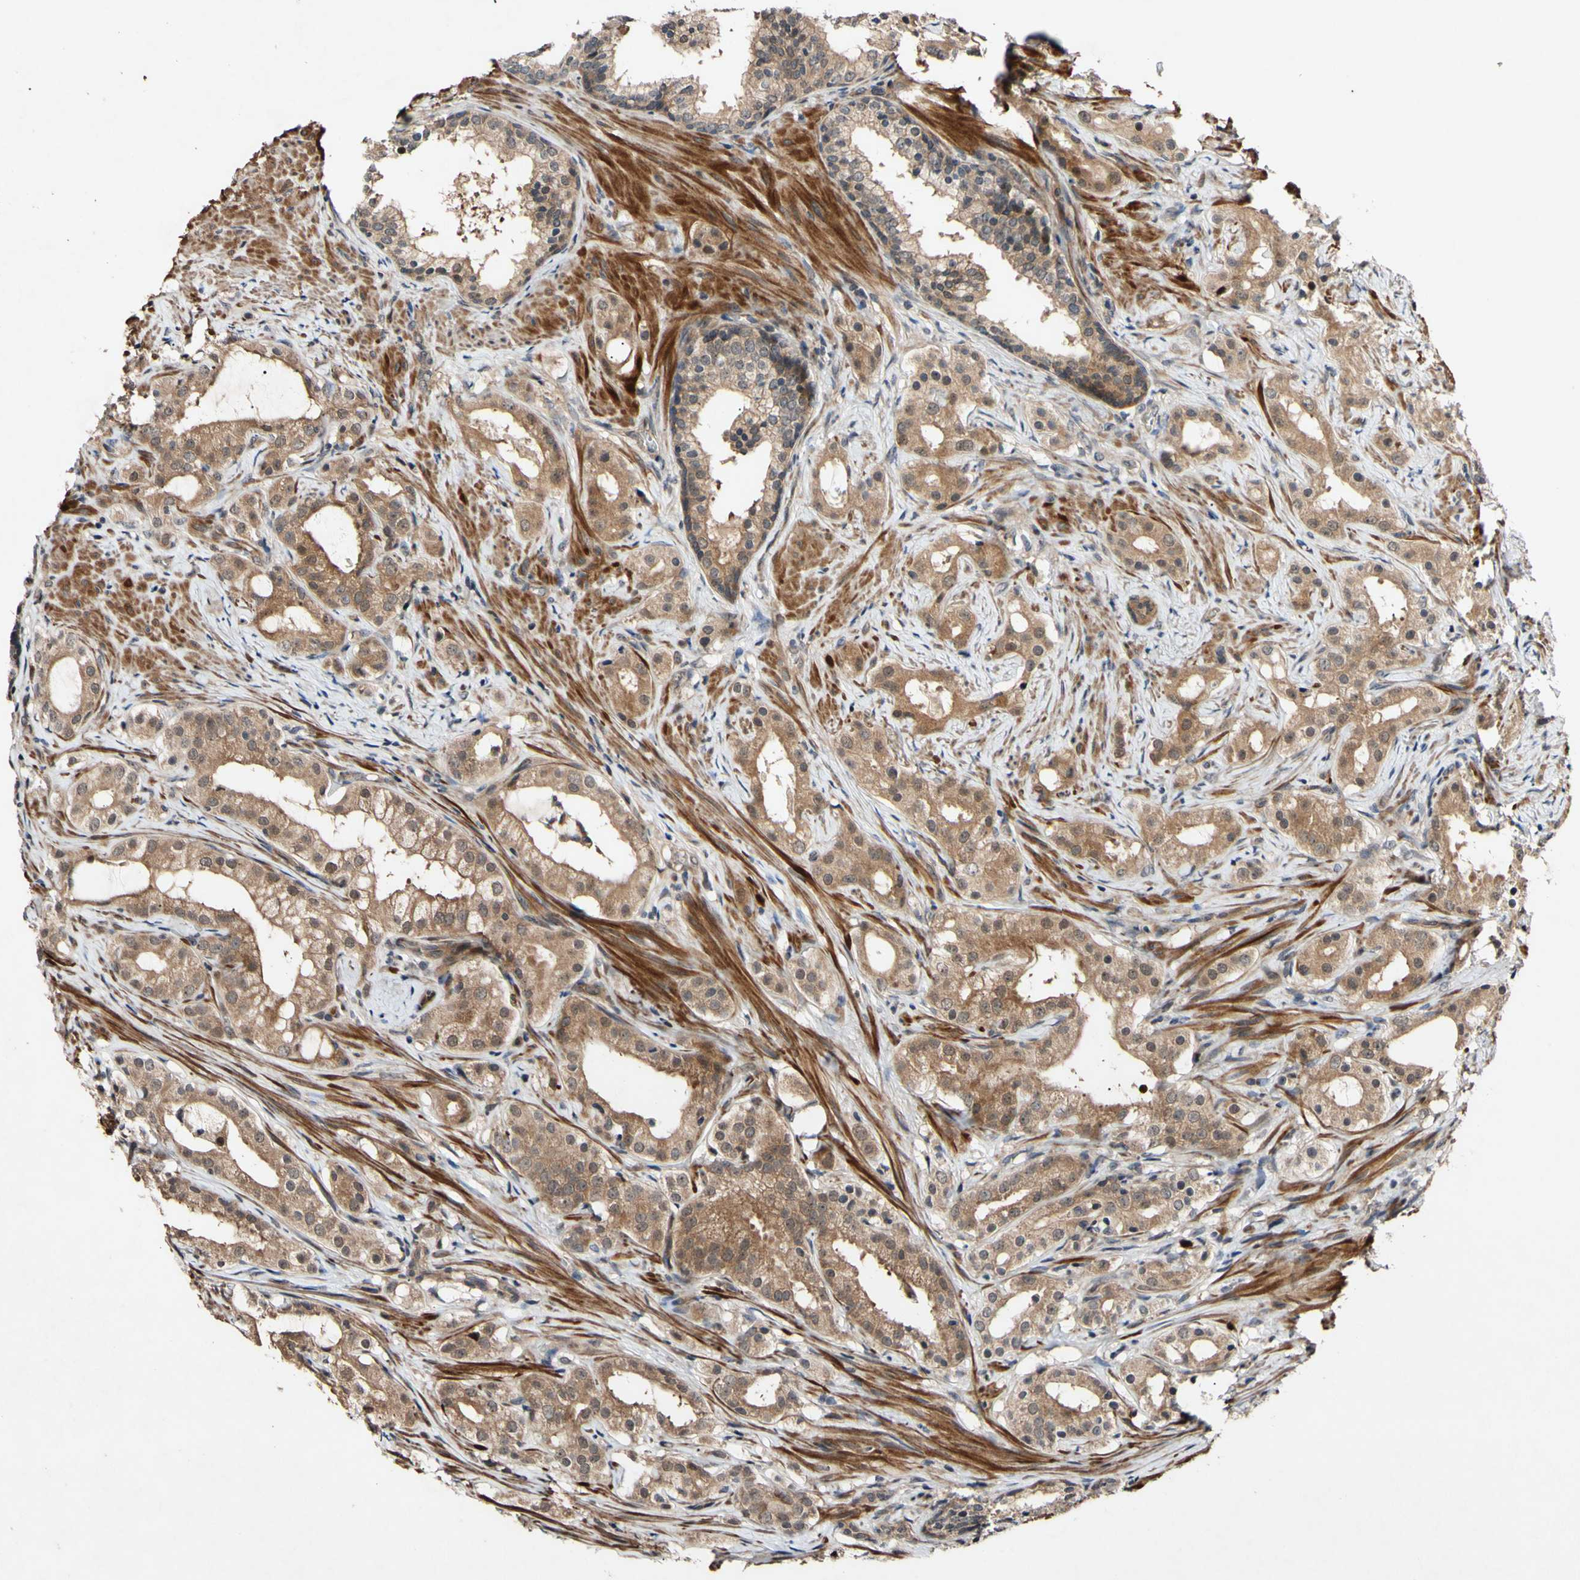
{"staining": {"intensity": "moderate", "quantity": ">75%", "location": "cytoplasmic/membranous,nuclear"}, "tissue": "prostate cancer", "cell_type": "Tumor cells", "image_type": "cancer", "snomed": [{"axis": "morphology", "description": "Adenocarcinoma, Low grade"}, {"axis": "topography", "description": "Prostate"}], "caption": "Human low-grade adenocarcinoma (prostate) stained with a brown dye reveals moderate cytoplasmic/membranous and nuclear positive expression in approximately >75% of tumor cells.", "gene": "CSNK1E", "patient": {"sex": "male", "age": 59}}